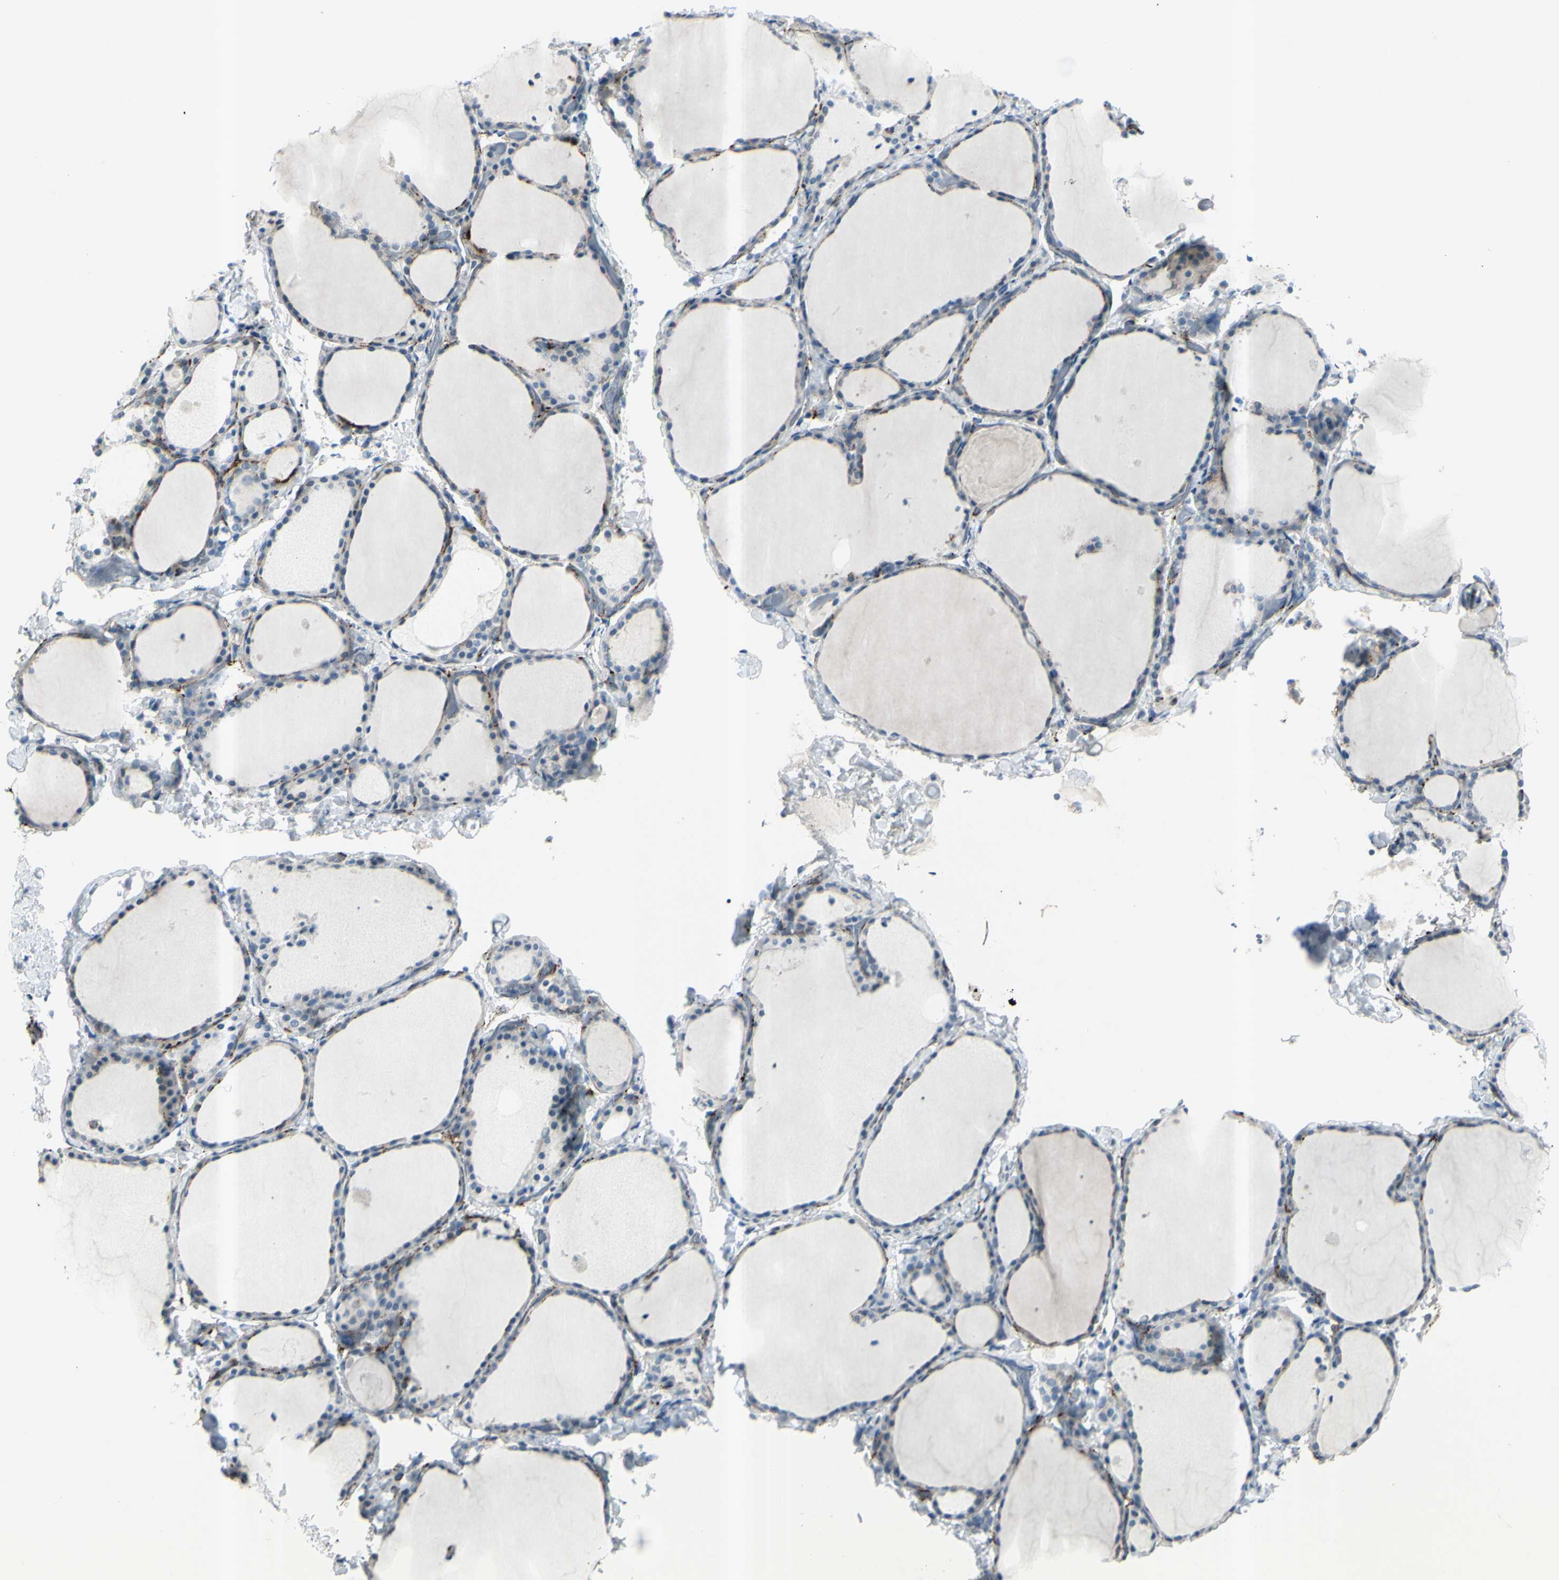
{"staining": {"intensity": "weak", "quantity": "<25%", "location": "cytoplasmic/membranous"}, "tissue": "thyroid gland", "cell_type": "Glandular cells", "image_type": "normal", "snomed": [{"axis": "morphology", "description": "Normal tissue, NOS"}, {"axis": "morphology", "description": "Papillary adenocarcinoma, NOS"}, {"axis": "topography", "description": "Thyroid gland"}], "caption": "IHC histopathology image of unremarkable thyroid gland: human thyroid gland stained with DAB (3,3'-diaminobenzidine) displays no significant protein positivity in glandular cells. The staining was performed using DAB to visualize the protein expression in brown, while the nuclei were stained in blue with hematoxylin (Magnification: 20x).", "gene": "GPR34", "patient": {"sex": "female", "age": 30}}